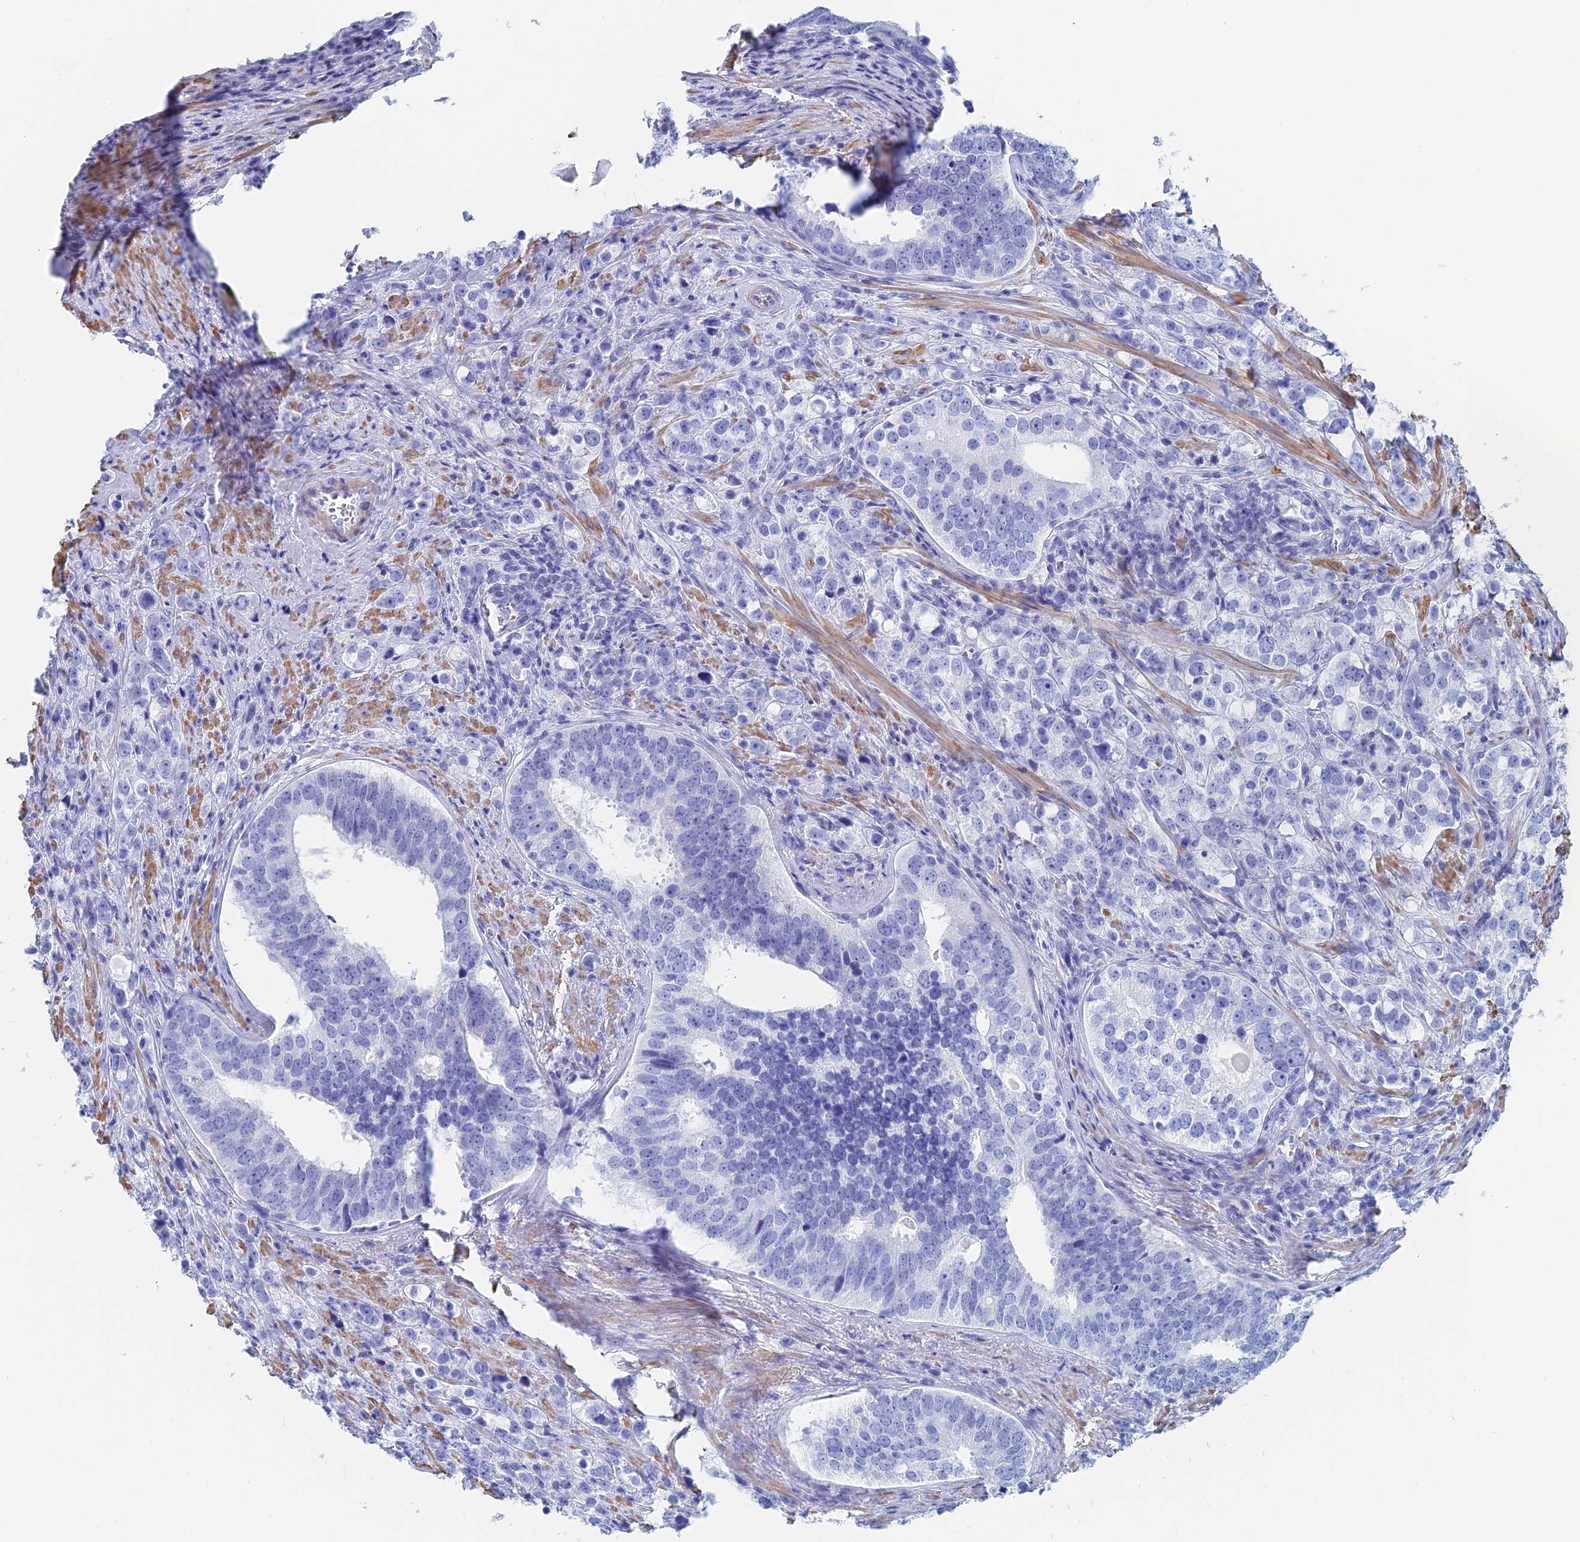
{"staining": {"intensity": "negative", "quantity": "none", "location": "none"}, "tissue": "prostate cancer", "cell_type": "Tumor cells", "image_type": "cancer", "snomed": [{"axis": "morphology", "description": "Adenocarcinoma, High grade"}, {"axis": "topography", "description": "Prostate"}], "caption": "High magnification brightfield microscopy of prostate adenocarcinoma (high-grade) stained with DAB (brown) and counterstained with hematoxylin (blue): tumor cells show no significant expression. (DAB (3,3'-diaminobenzidine) immunohistochemistry (IHC) with hematoxylin counter stain).", "gene": "KCNK18", "patient": {"sex": "male", "age": 71}}